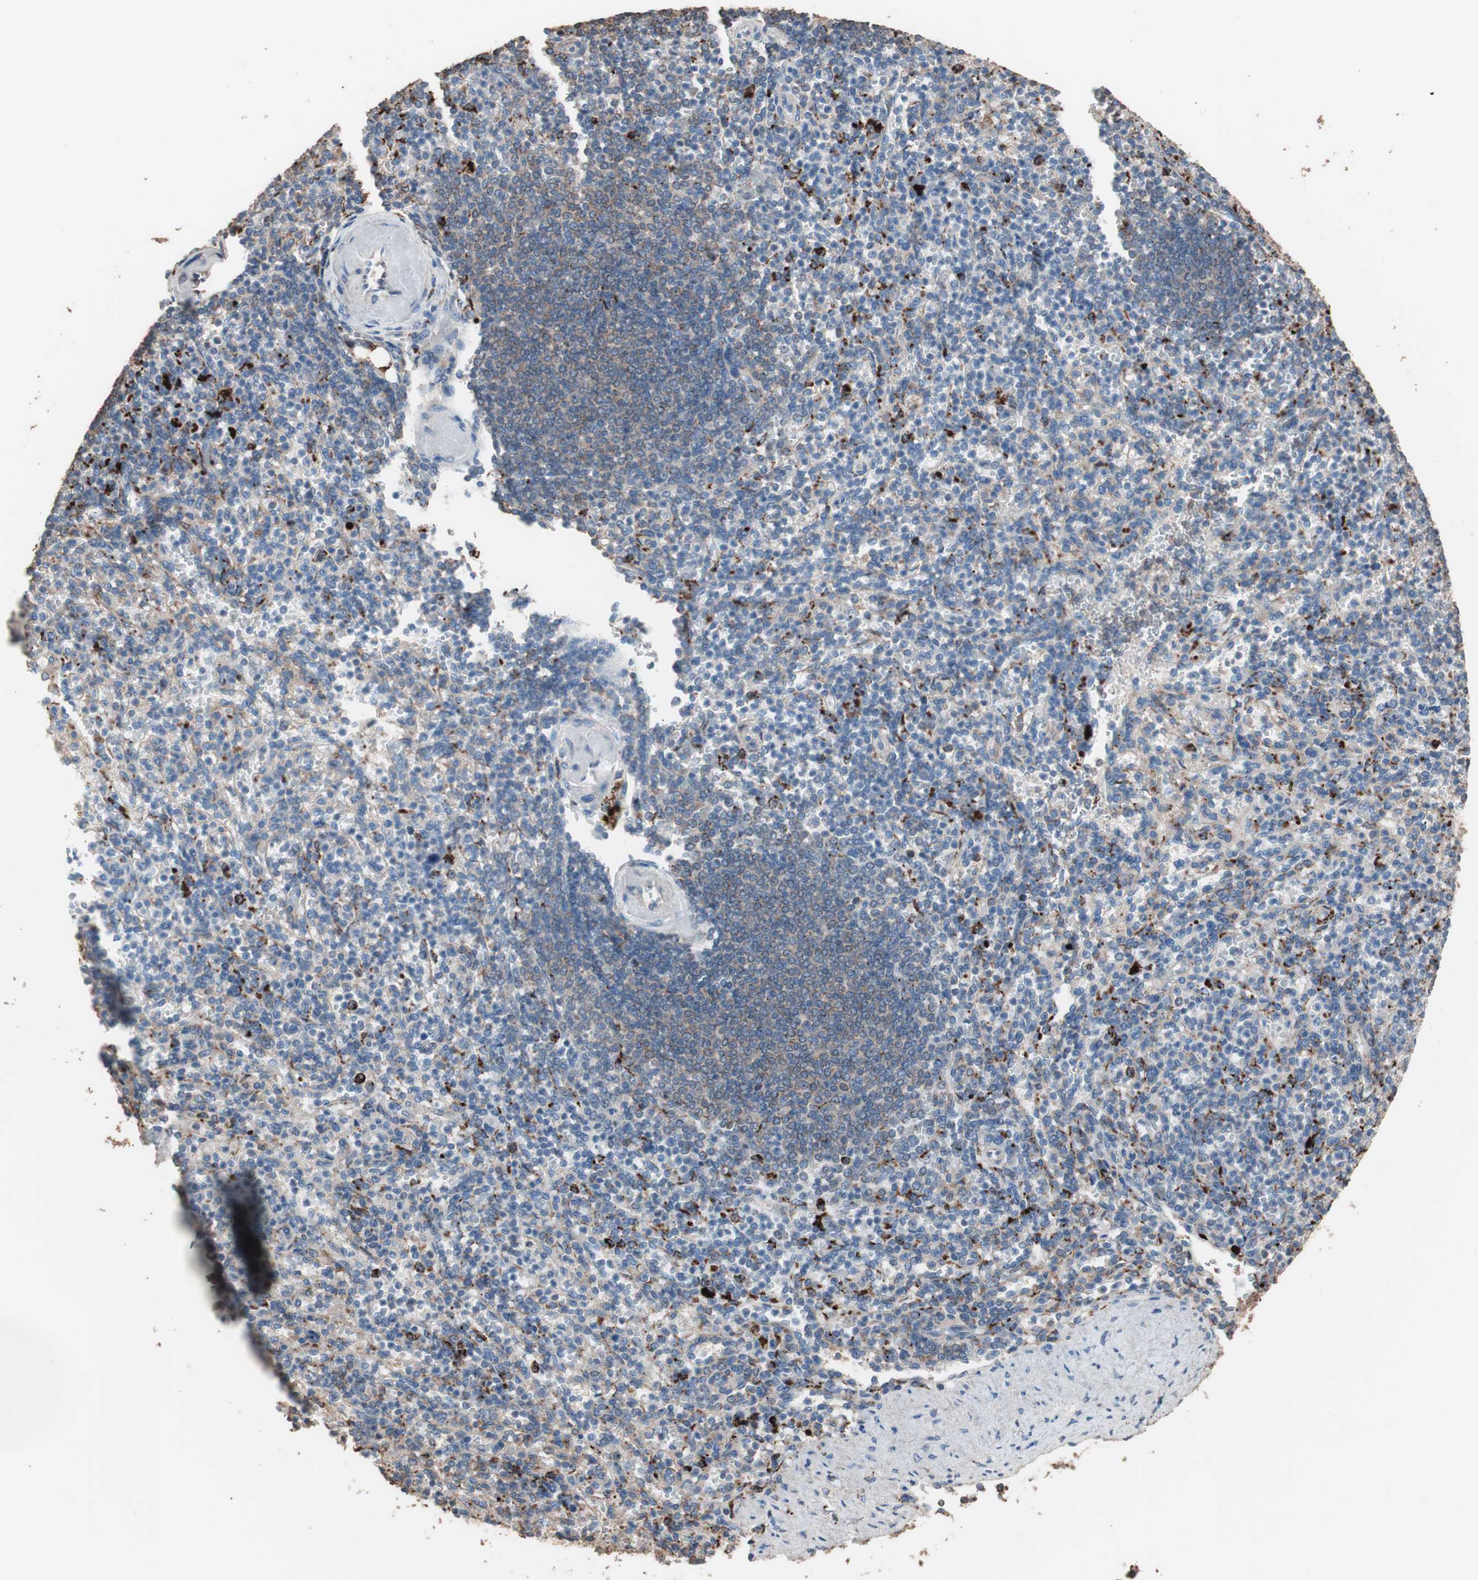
{"staining": {"intensity": "moderate", "quantity": "25%-75%", "location": "cytoplasmic/membranous"}, "tissue": "spleen", "cell_type": "Cells in red pulp", "image_type": "normal", "snomed": [{"axis": "morphology", "description": "Normal tissue, NOS"}, {"axis": "topography", "description": "Spleen"}], "caption": "A photomicrograph of human spleen stained for a protein displays moderate cytoplasmic/membranous brown staining in cells in red pulp. (DAB (3,3'-diaminobenzidine) IHC with brightfield microscopy, high magnification).", "gene": "CCT3", "patient": {"sex": "female", "age": 74}}